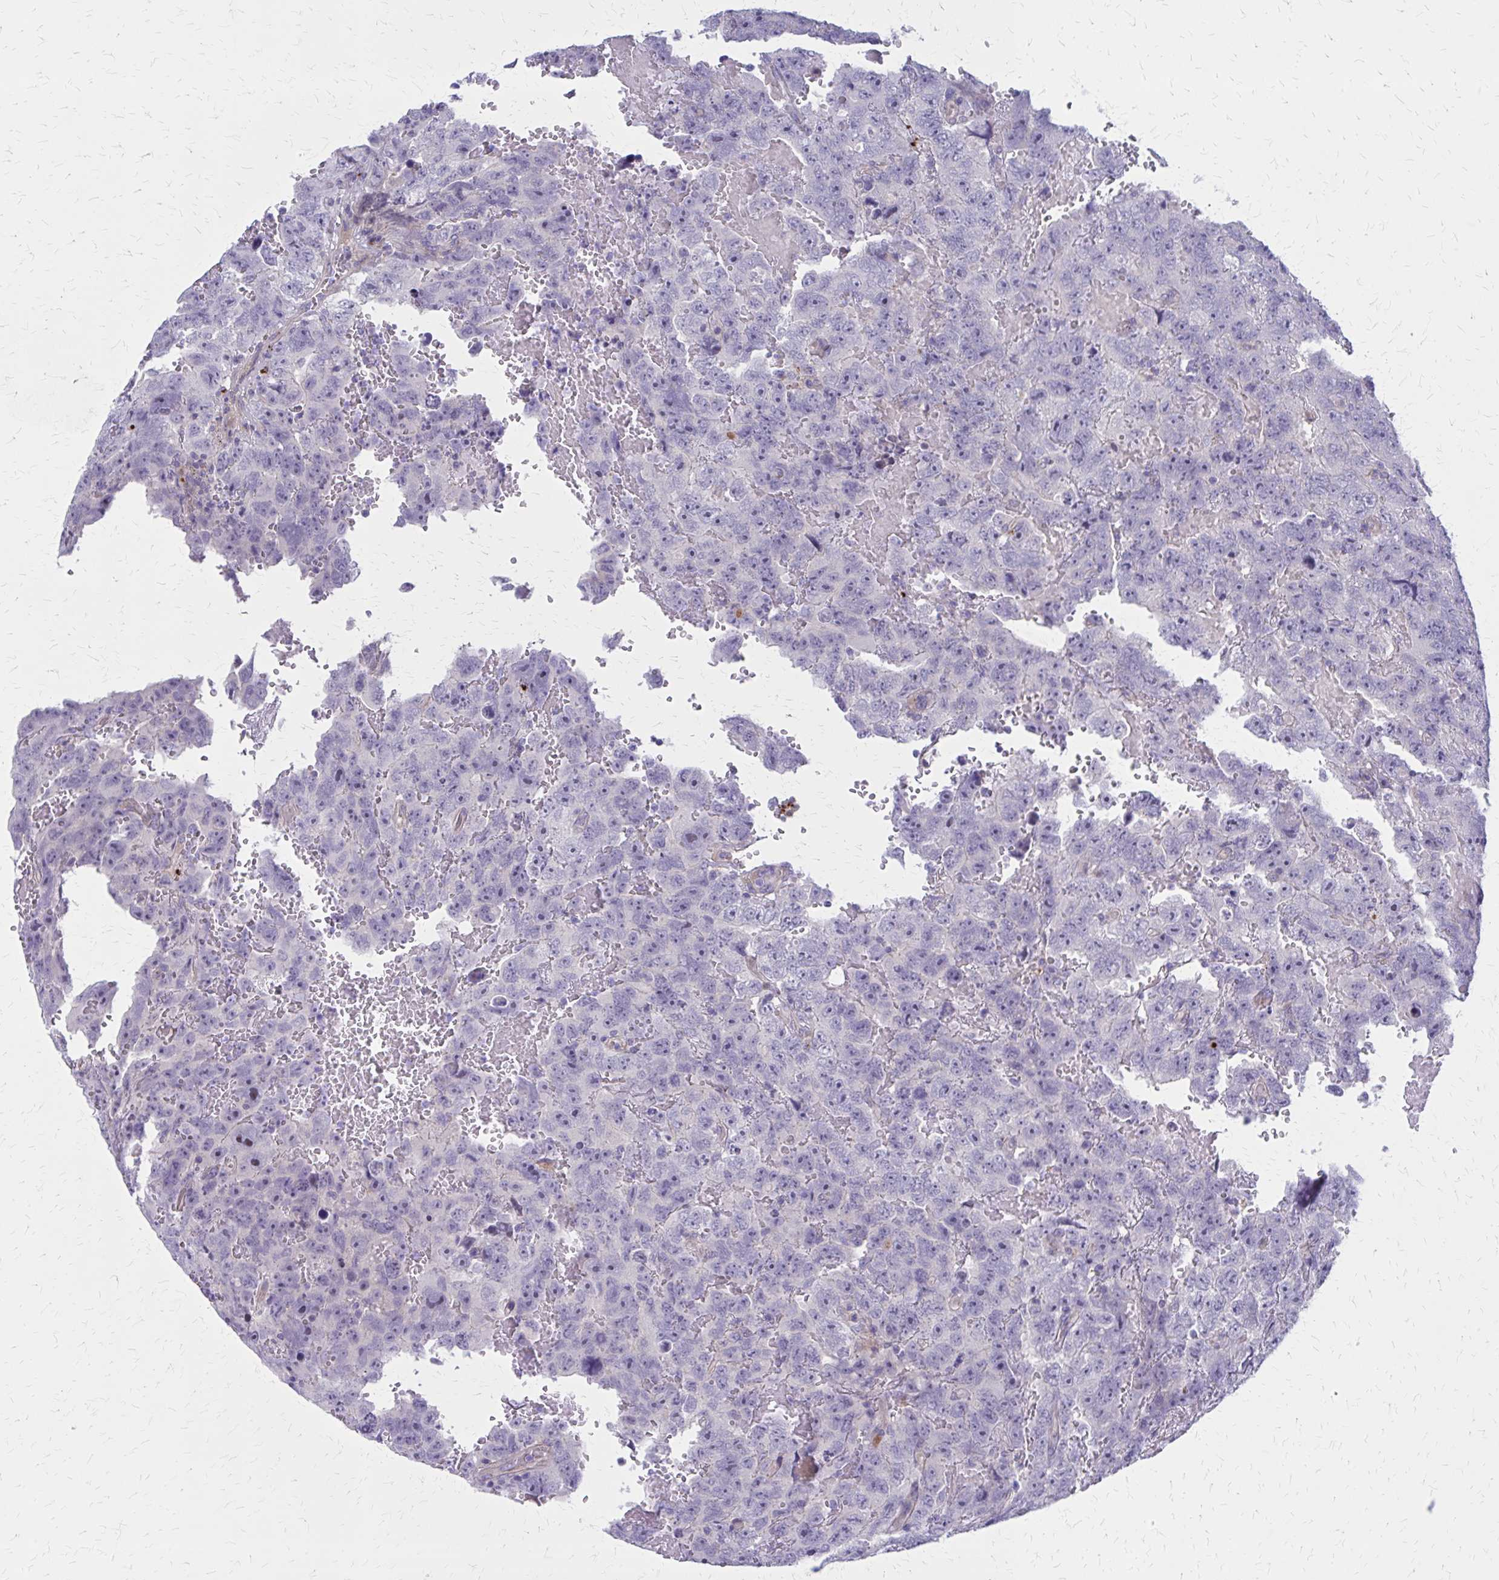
{"staining": {"intensity": "negative", "quantity": "none", "location": "none"}, "tissue": "testis cancer", "cell_type": "Tumor cells", "image_type": "cancer", "snomed": [{"axis": "morphology", "description": "Carcinoma, Embryonal, NOS"}, {"axis": "topography", "description": "Testis"}], "caption": "A high-resolution photomicrograph shows immunohistochemistry staining of testis embryonal carcinoma, which demonstrates no significant staining in tumor cells.", "gene": "GLYATL2", "patient": {"sex": "male", "age": 45}}